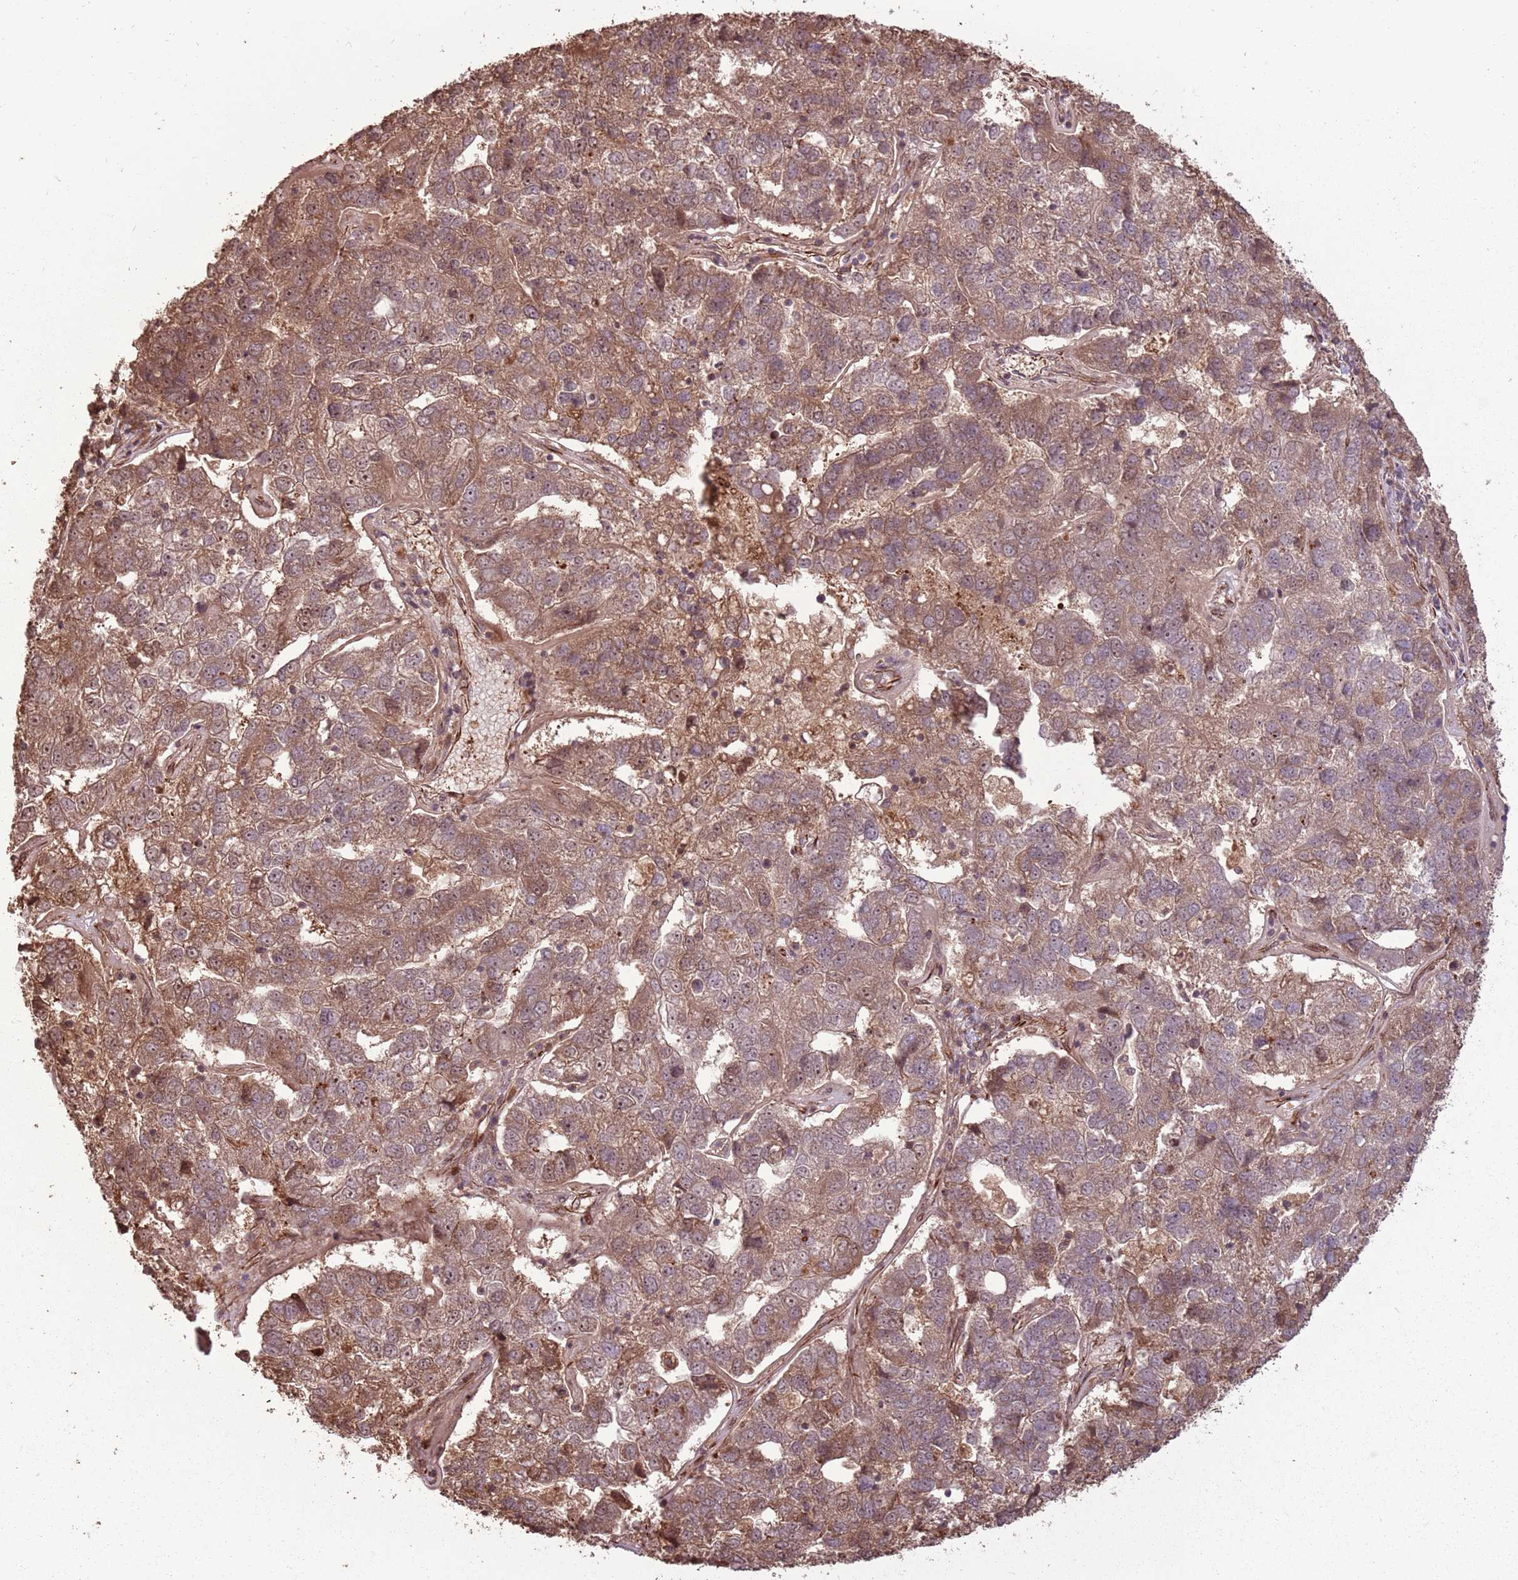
{"staining": {"intensity": "moderate", "quantity": ">75%", "location": "cytoplasmic/membranous,nuclear"}, "tissue": "pancreatic cancer", "cell_type": "Tumor cells", "image_type": "cancer", "snomed": [{"axis": "morphology", "description": "Adenocarcinoma, NOS"}, {"axis": "topography", "description": "Pancreas"}], "caption": "An image showing moderate cytoplasmic/membranous and nuclear staining in about >75% of tumor cells in pancreatic cancer, as visualized by brown immunohistochemical staining.", "gene": "ADAMTS3", "patient": {"sex": "female", "age": 61}}